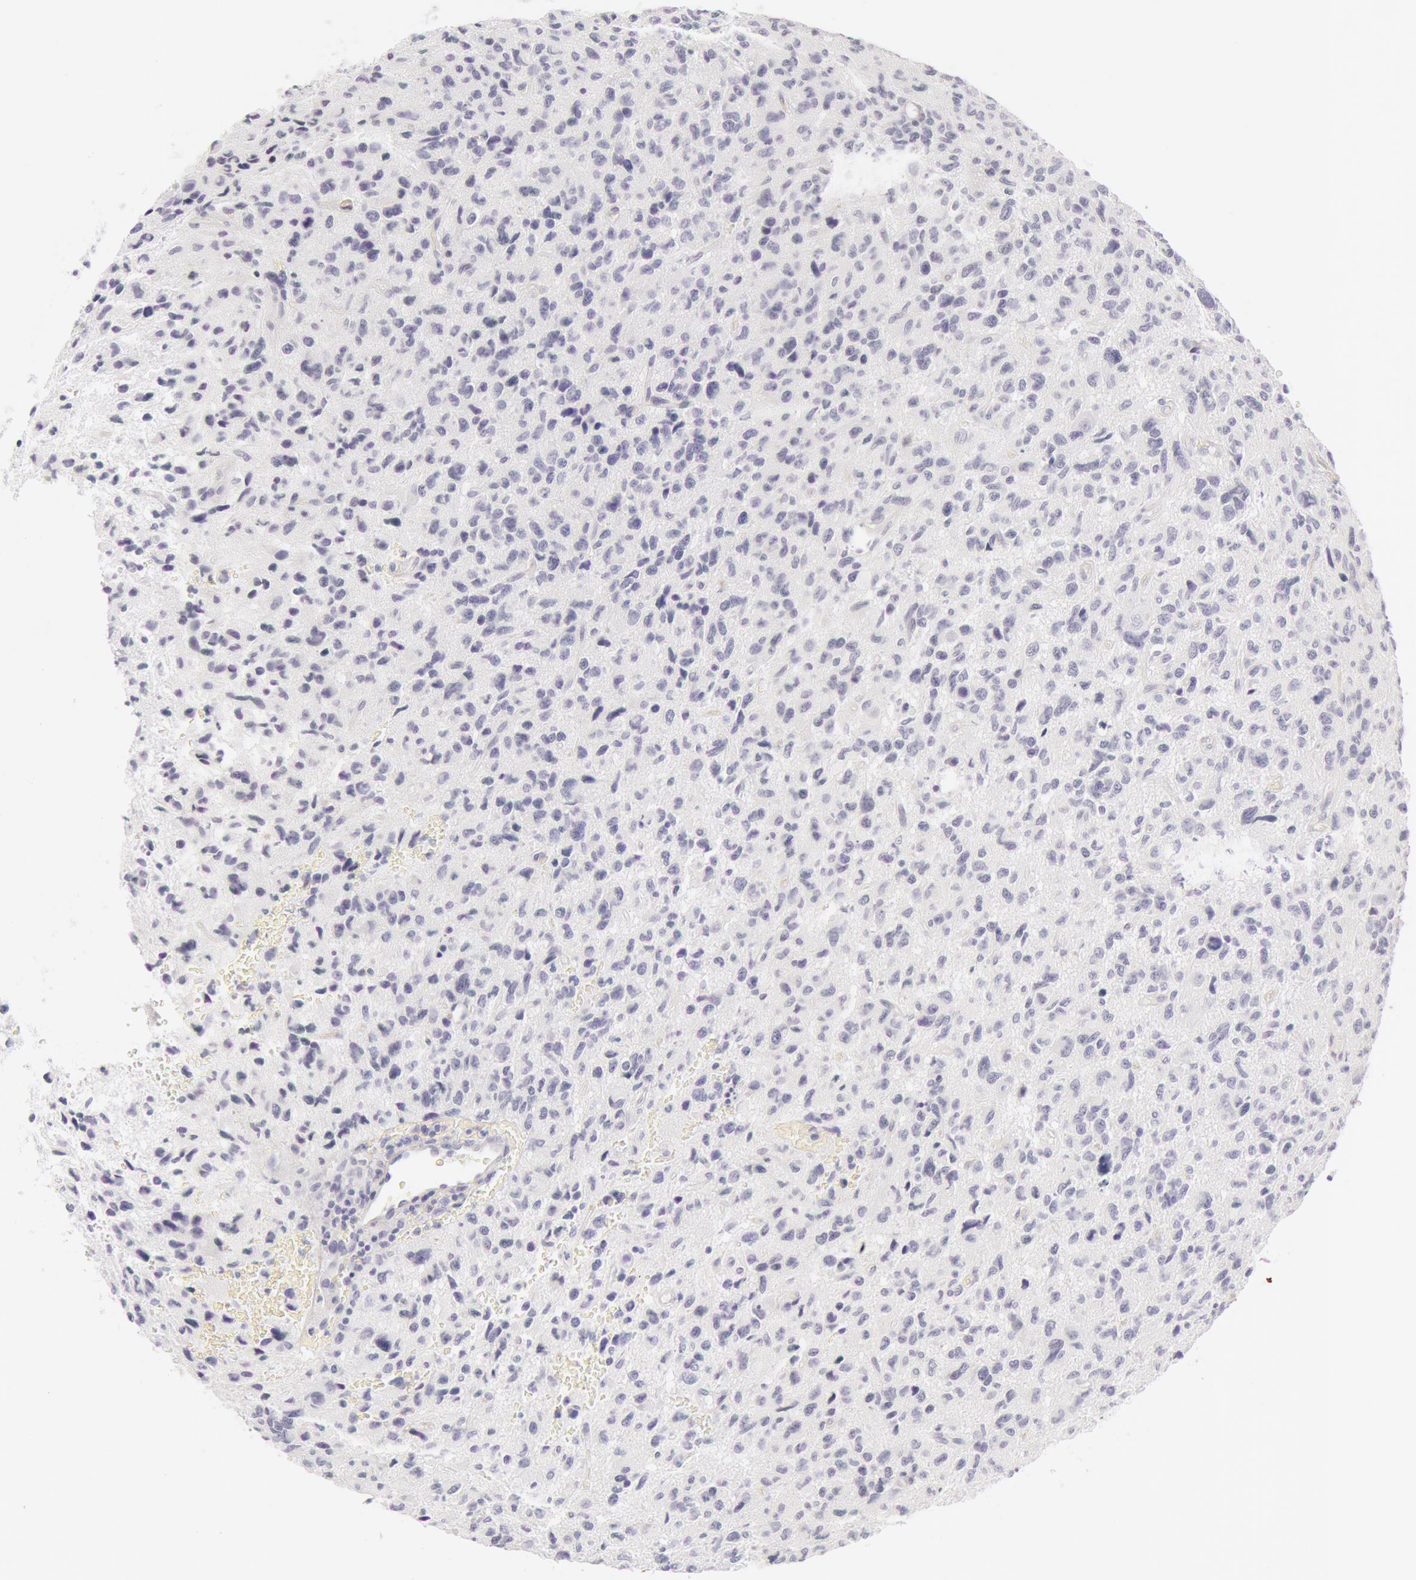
{"staining": {"intensity": "negative", "quantity": "none", "location": "none"}, "tissue": "glioma", "cell_type": "Tumor cells", "image_type": "cancer", "snomed": [{"axis": "morphology", "description": "Glioma, malignant, High grade"}, {"axis": "topography", "description": "Brain"}], "caption": "DAB immunohistochemical staining of human malignant glioma (high-grade) reveals no significant positivity in tumor cells.", "gene": "KRT8", "patient": {"sex": "female", "age": 60}}